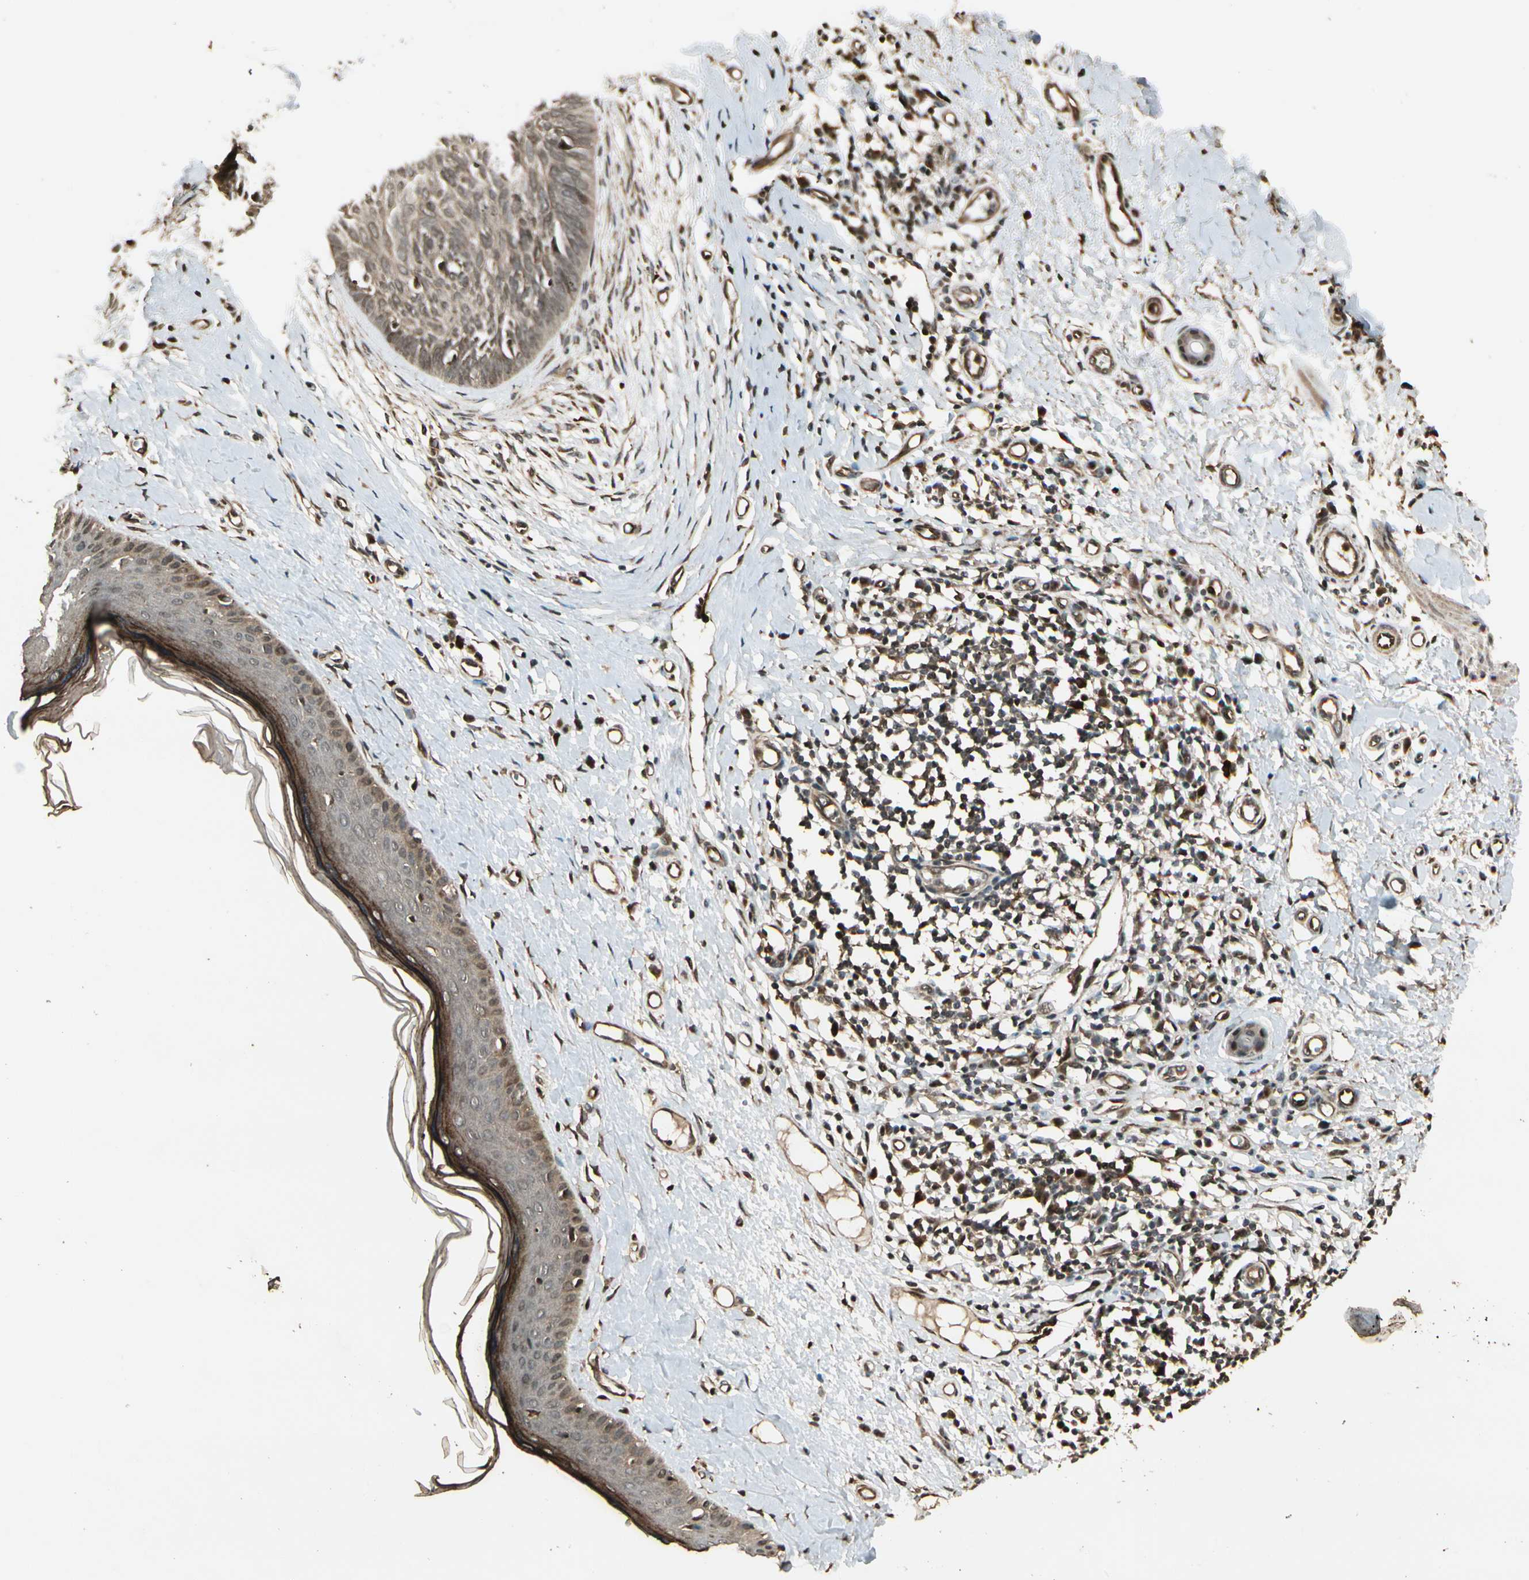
{"staining": {"intensity": "moderate", "quantity": "<25%", "location": "cytoplasmic/membranous"}, "tissue": "skin cancer", "cell_type": "Tumor cells", "image_type": "cancer", "snomed": [{"axis": "morphology", "description": "Normal tissue, NOS"}, {"axis": "morphology", "description": "Basal cell carcinoma"}, {"axis": "topography", "description": "Skin"}], "caption": "Protein staining by IHC exhibits moderate cytoplasmic/membranous positivity in about <25% of tumor cells in skin cancer (basal cell carcinoma).", "gene": "GLUL", "patient": {"sex": "male", "age": 71}}